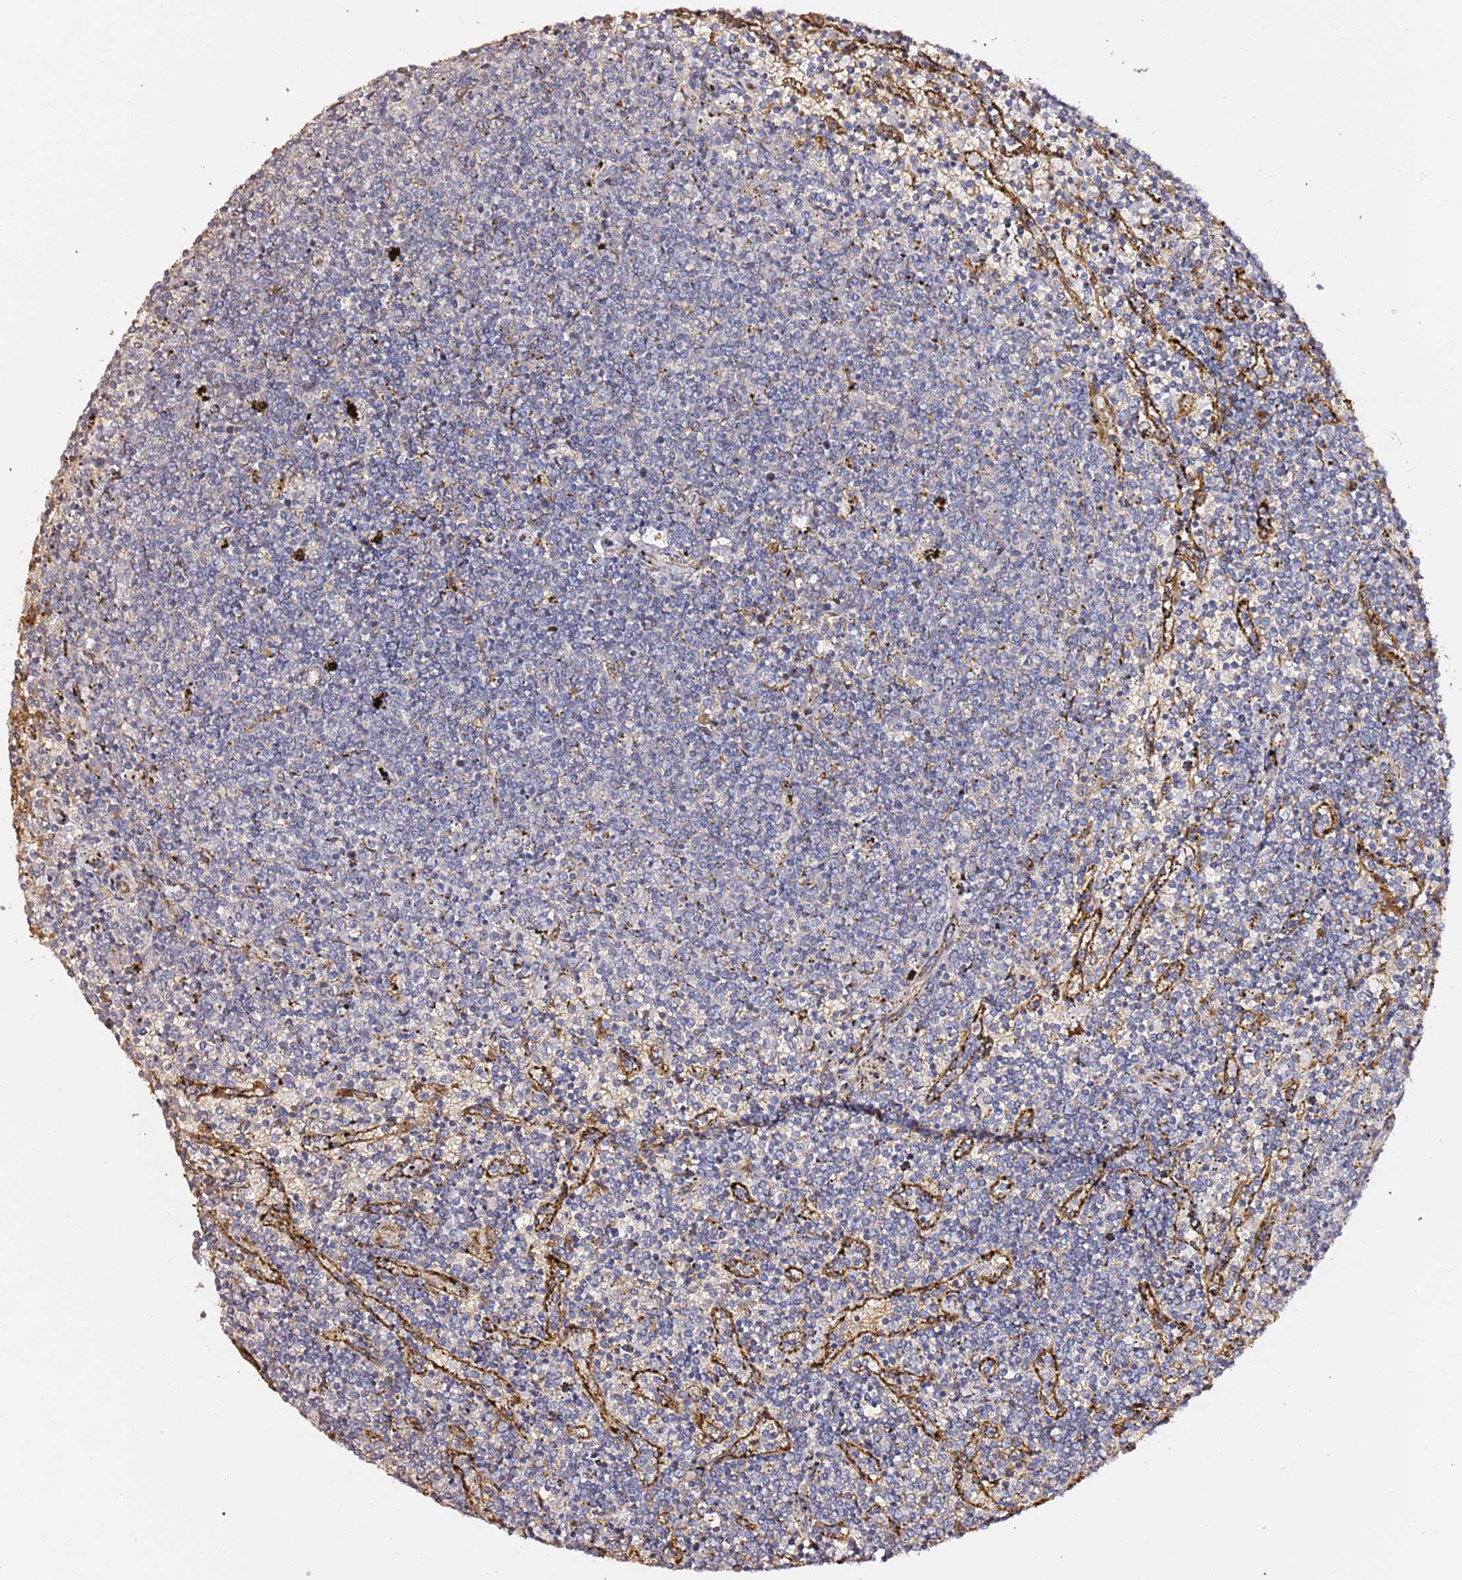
{"staining": {"intensity": "negative", "quantity": "none", "location": "none"}, "tissue": "lymphoma", "cell_type": "Tumor cells", "image_type": "cancer", "snomed": [{"axis": "morphology", "description": "Malignant lymphoma, non-Hodgkin's type, Low grade"}, {"axis": "topography", "description": "Spleen"}], "caption": "Immunohistochemistry of lymphoma reveals no expression in tumor cells. Nuclei are stained in blue.", "gene": "HSD17B7", "patient": {"sex": "female", "age": 50}}